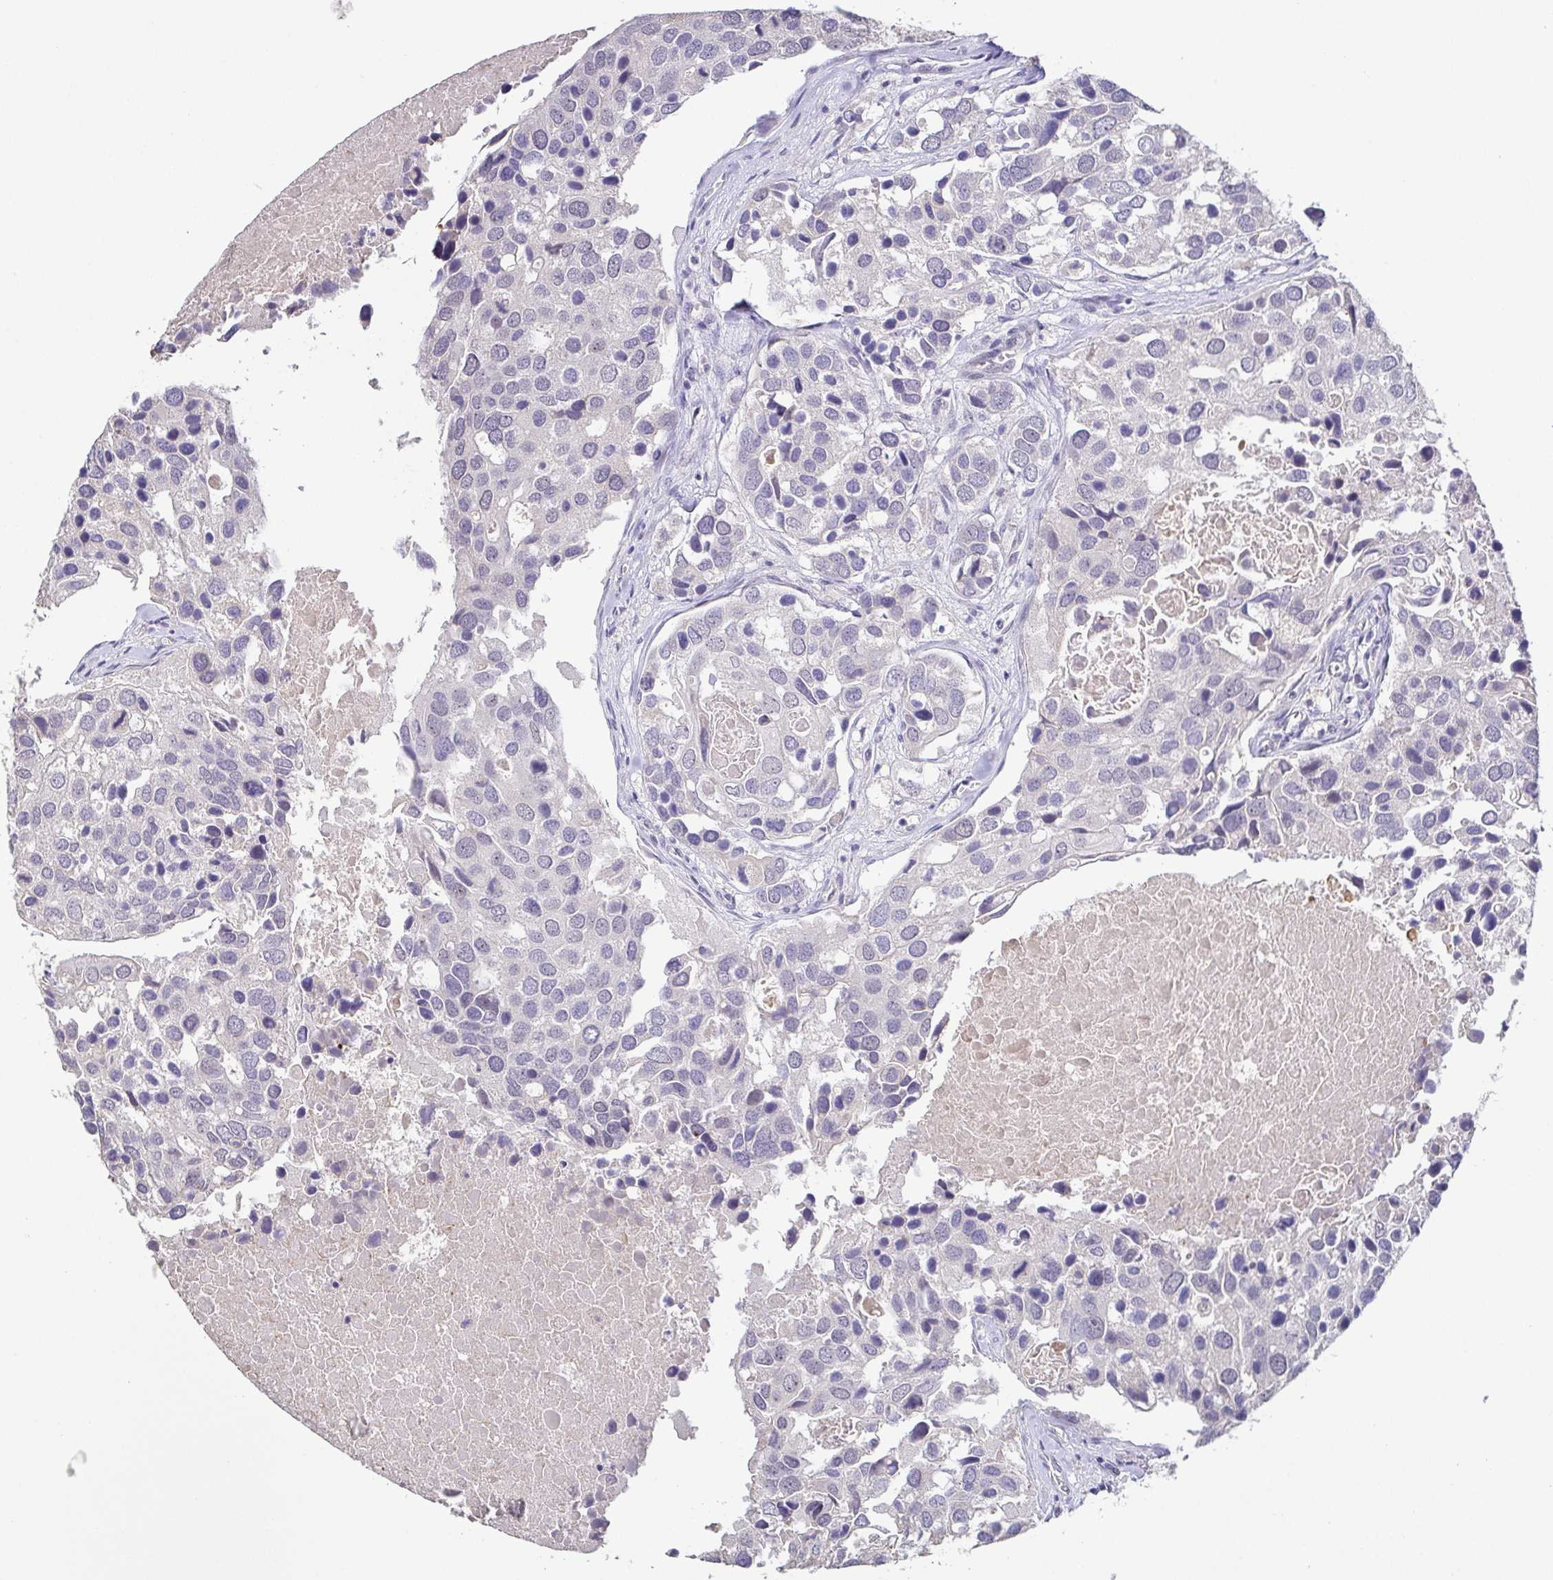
{"staining": {"intensity": "negative", "quantity": "none", "location": "none"}, "tissue": "breast cancer", "cell_type": "Tumor cells", "image_type": "cancer", "snomed": [{"axis": "morphology", "description": "Duct carcinoma"}, {"axis": "topography", "description": "Breast"}], "caption": "Intraductal carcinoma (breast) stained for a protein using immunohistochemistry (IHC) reveals no staining tumor cells.", "gene": "NEFH", "patient": {"sex": "female", "age": 83}}